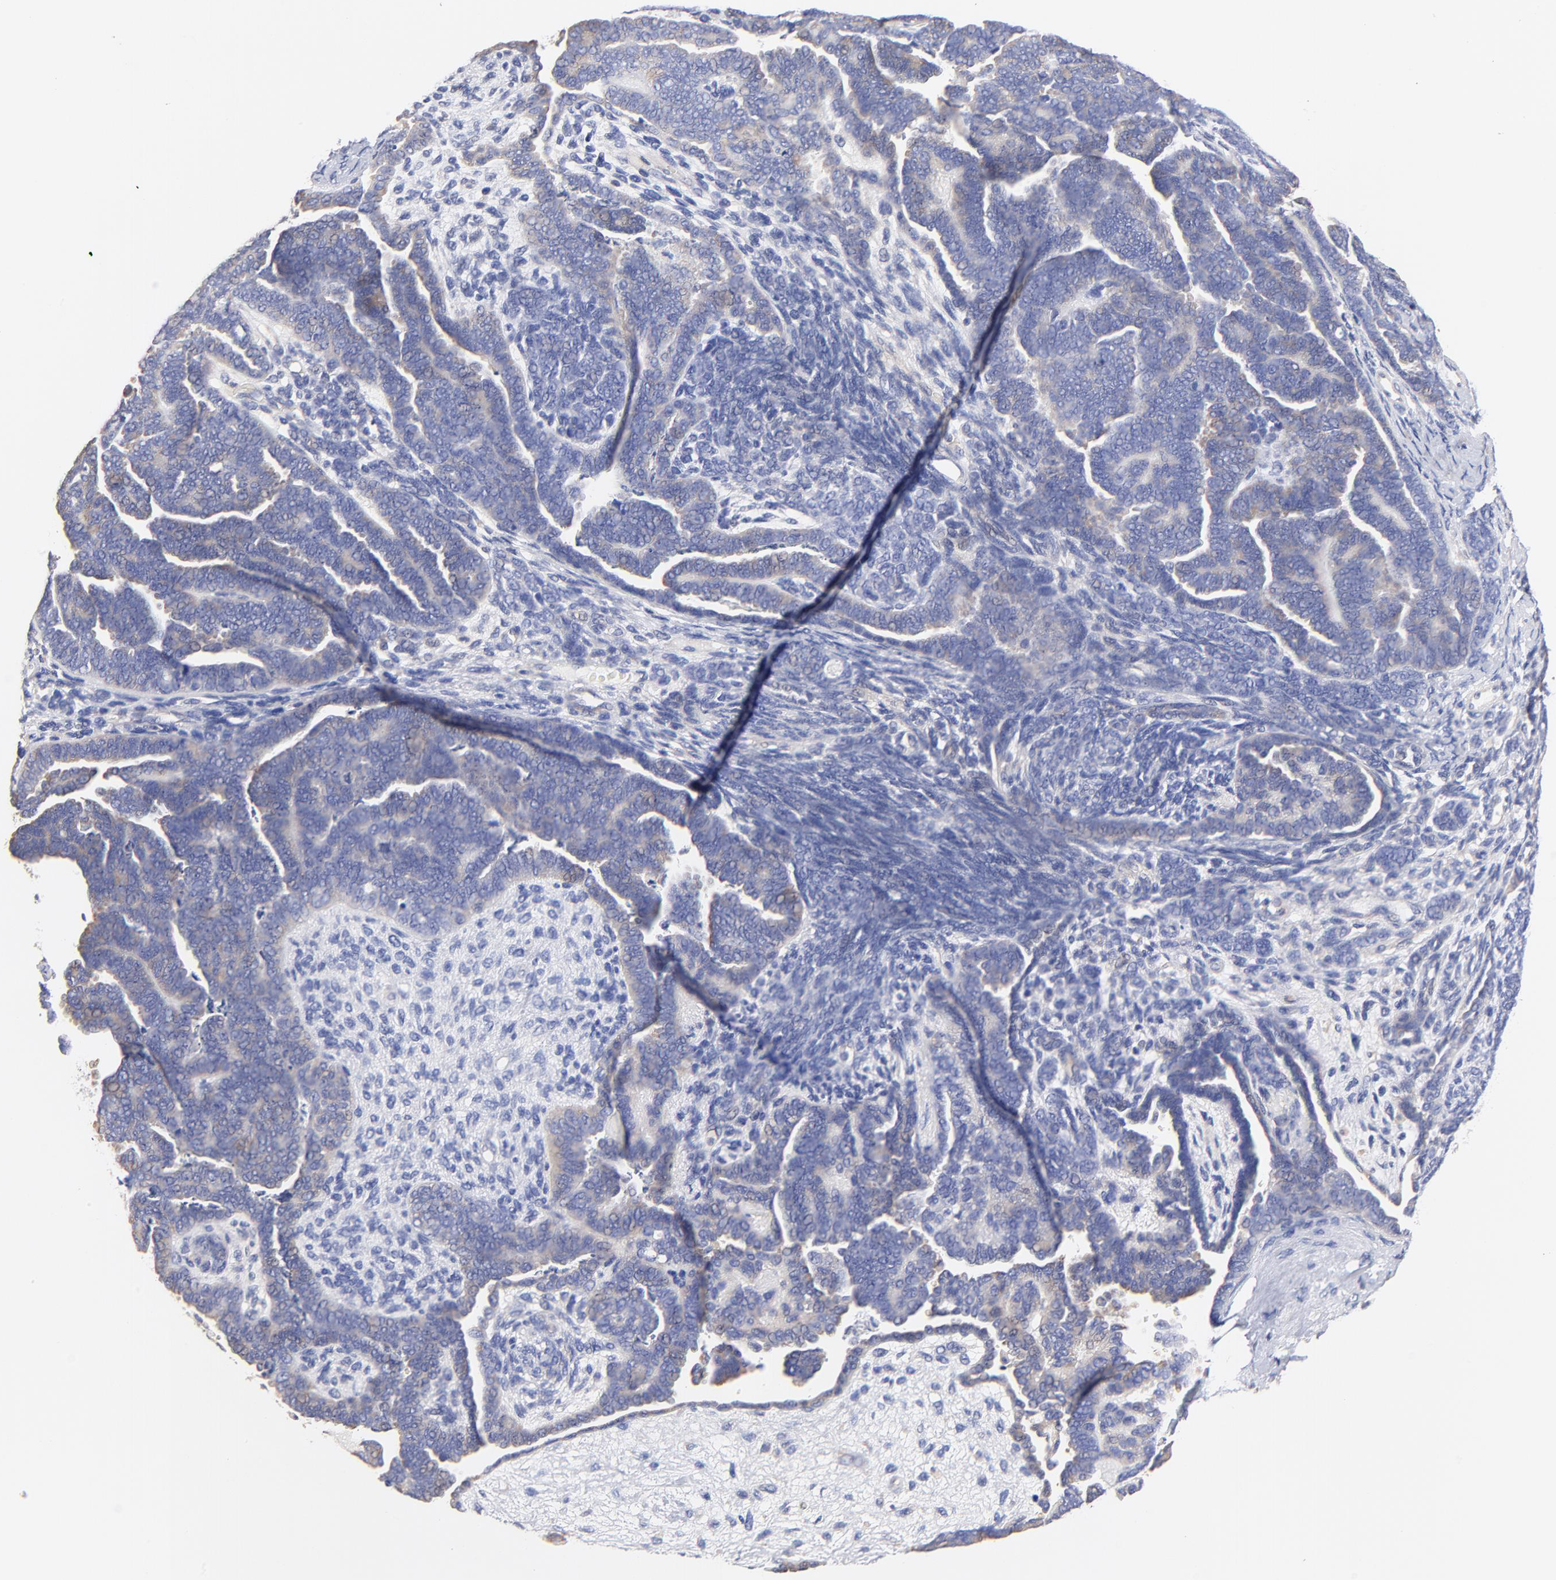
{"staining": {"intensity": "weak", "quantity": ">75%", "location": "cytoplasmic/membranous"}, "tissue": "endometrial cancer", "cell_type": "Tumor cells", "image_type": "cancer", "snomed": [{"axis": "morphology", "description": "Neoplasm, malignant, NOS"}, {"axis": "topography", "description": "Endometrium"}], "caption": "The image shows a brown stain indicating the presence of a protein in the cytoplasmic/membranous of tumor cells in endometrial malignant neoplasm.", "gene": "HS3ST1", "patient": {"sex": "female", "age": 74}}